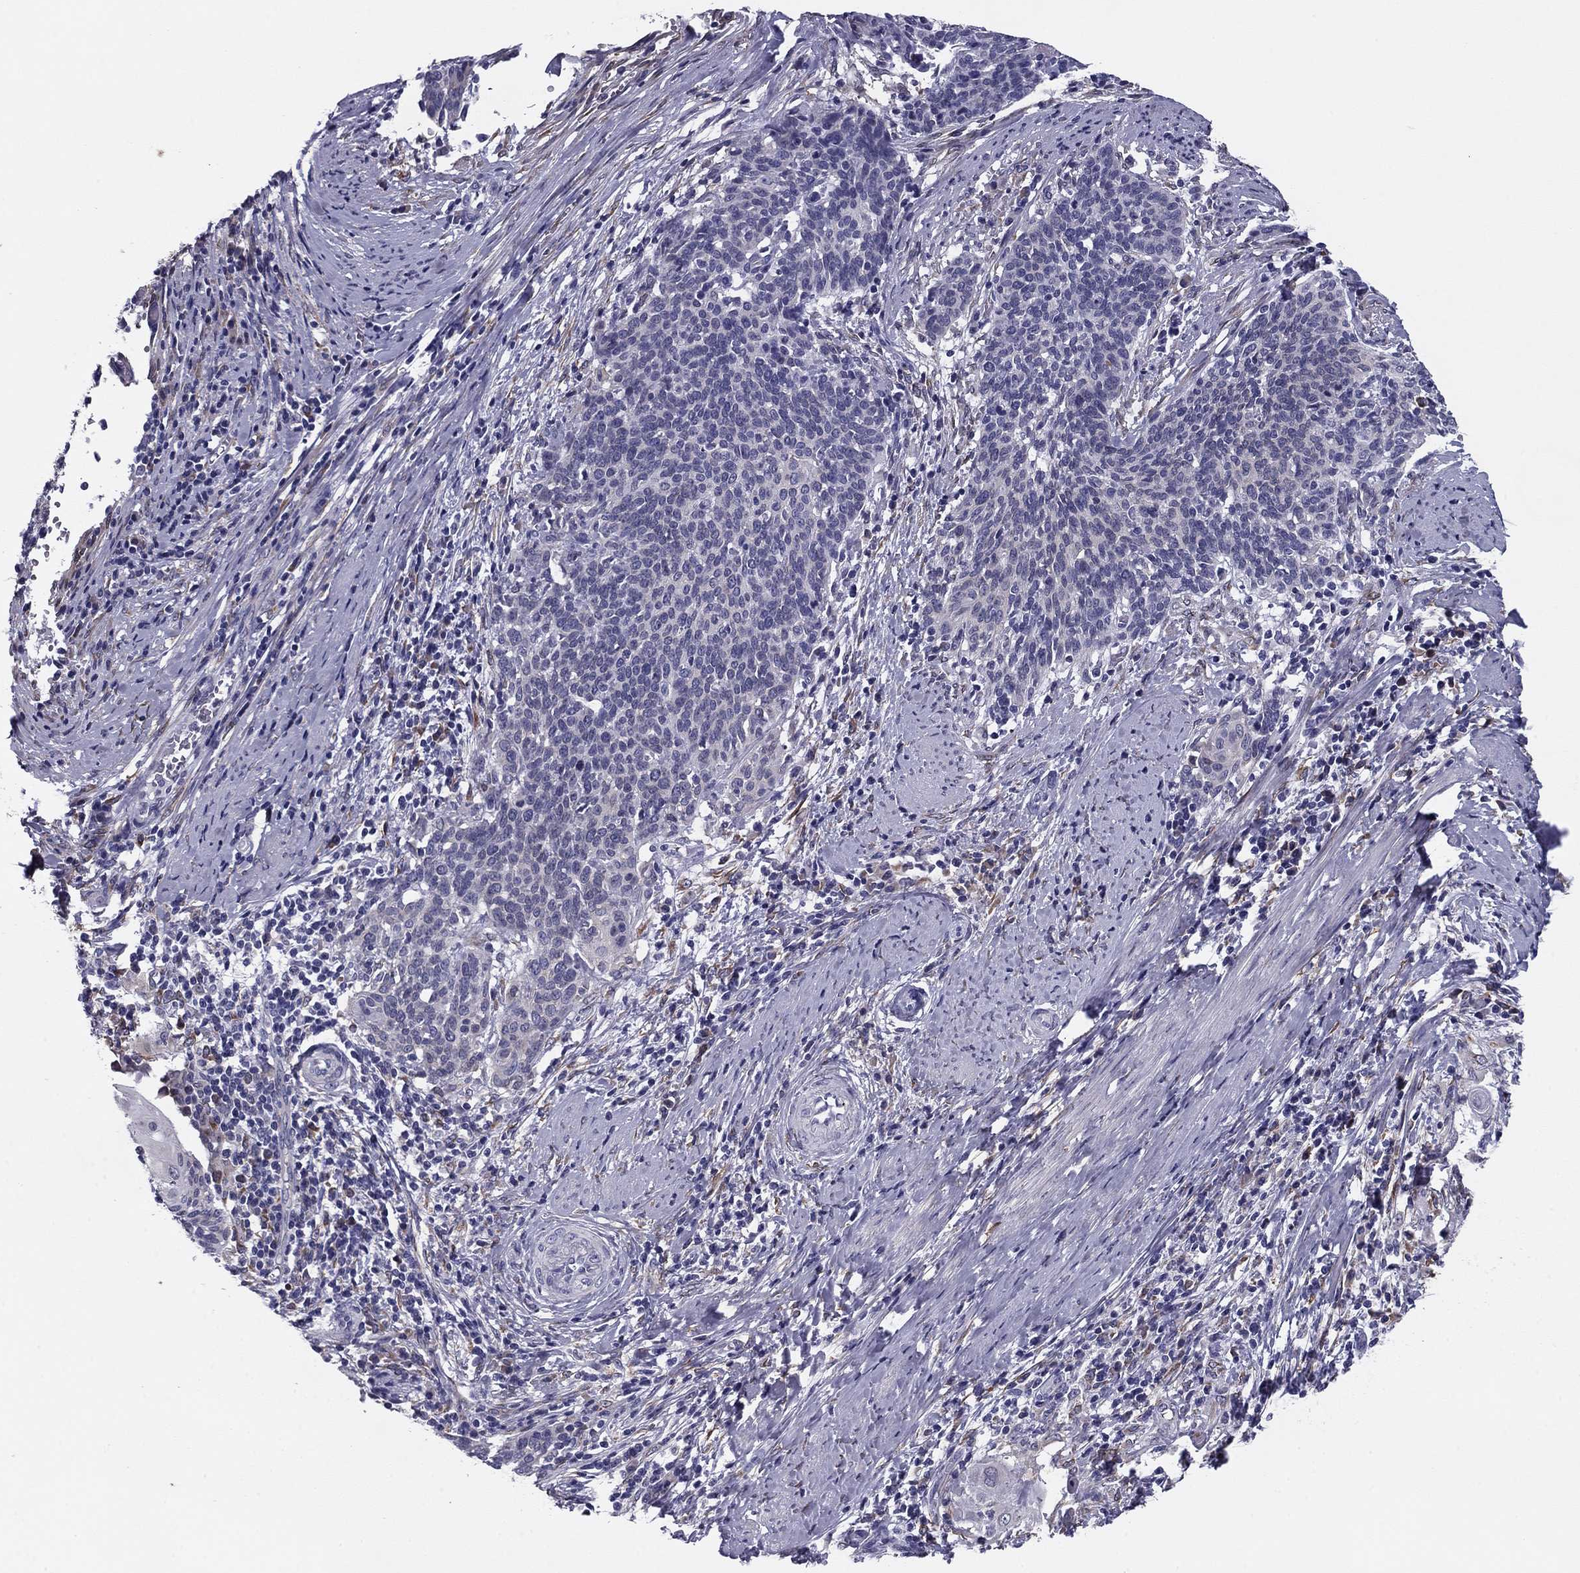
{"staining": {"intensity": "negative", "quantity": "none", "location": "none"}, "tissue": "cervical cancer", "cell_type": "Tumor cells", "image_type": "cancer", "snomed": [{"axis": "morphology", "description": "Squamous cell carcinoma, NOS"}, {"axis": "topography", "description": "Cervix"}], "caption": "Image shows no protein positivity in tumor cells of squamous cell carcinoma (cervical) tissue.", "gene": "TMED3", "patient": {"sex": "female", "age": 39}}